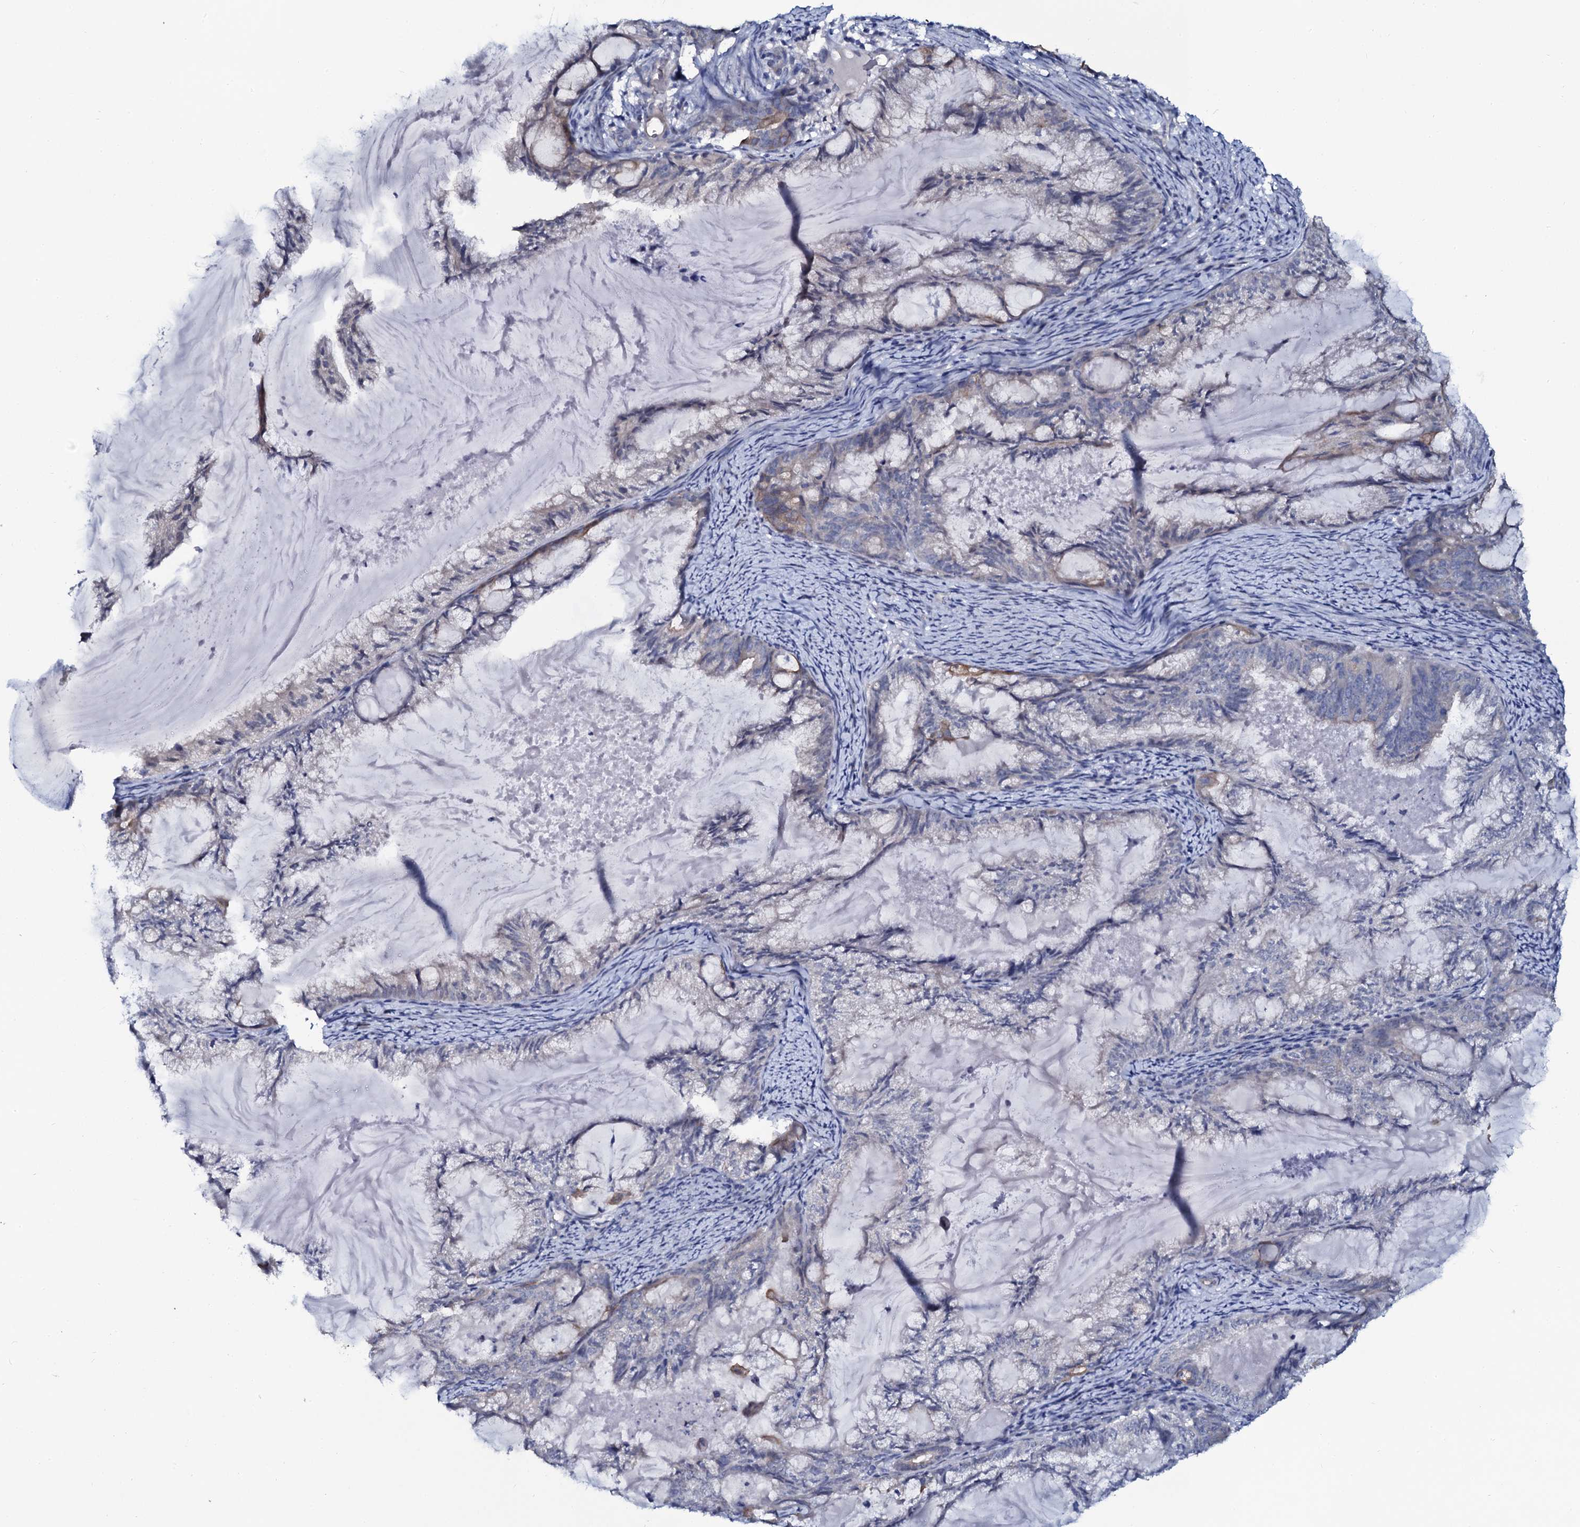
{"staining": {"intensity": "negative", "quantity": "none", "location": "none"}, "tissue": "endometrial cancer", "cell_type": "Tumor cells", "image_type": "cancer", "snomed": [{"axis": "morphology", "description": "Adenocarcinoma, NOS"}, {"axis": "topography", "description": "Endometrium"}], "caption": "Immunohistochemical staining of human endometrial adenocarcinoma displays no significant expression in tumor cells.", "gene": "C10orf88", "patient": {"sex": "female", "age": 86}}